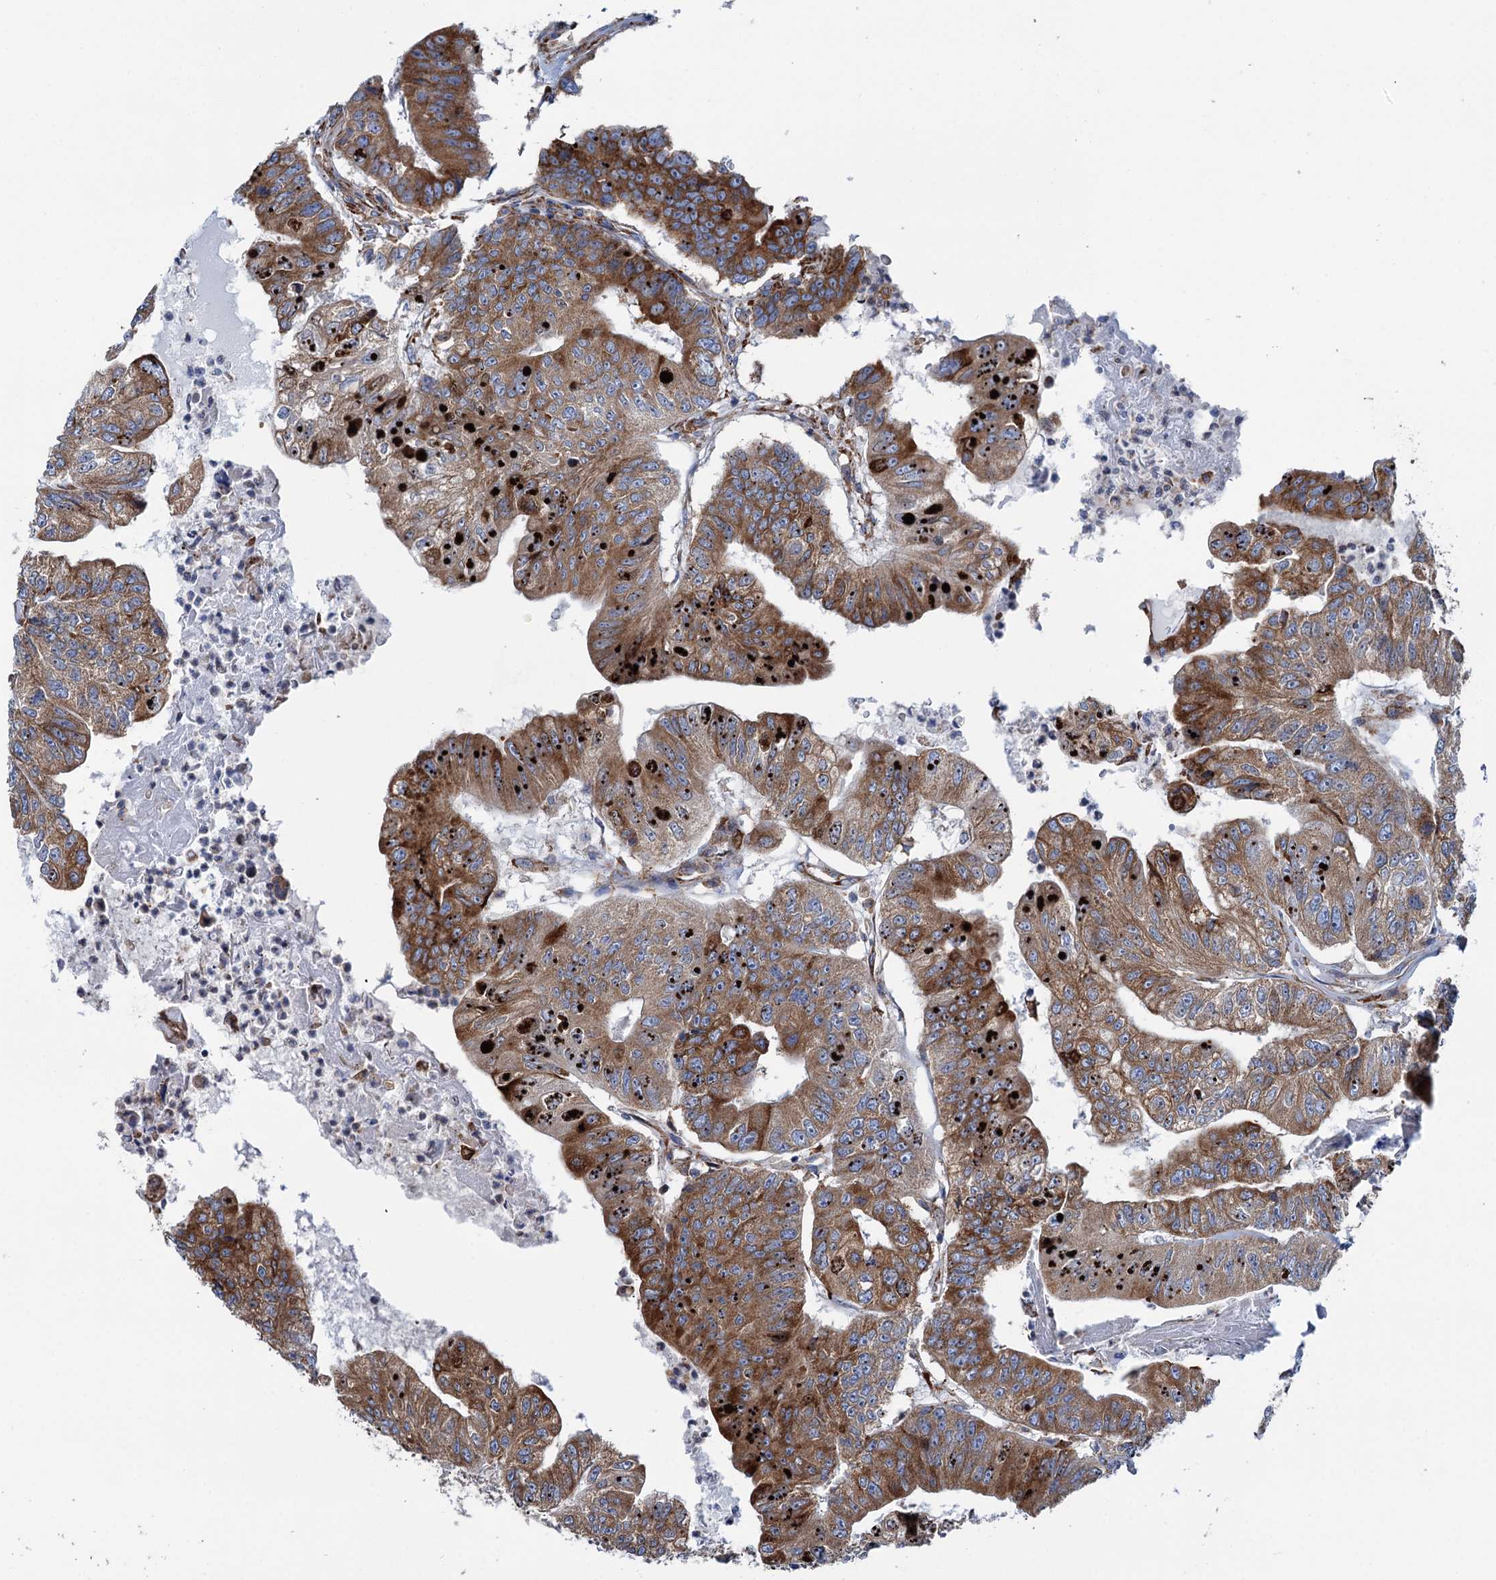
{"staining": {"intensity": "strong", "quantity": ">75%", "location": "cytoplasmic/membranous"}, "tissue": "colorectal cancer", "cell_type": "Tumor cells", "image_type": "cancer", "snomed": [{"axis": "morphology", "description": "Adenocarcinoma, NOS"}, {"axis": "topography", "description": "Colon"}], "caption": "This is a histology image of immunohistochemistry staining of colorectal cancer, which shows strong positivity in the cytoplasmic/membranous of tumor cells.", "gene": "SHE", "patient": {"sex": "female", "age": 67}}